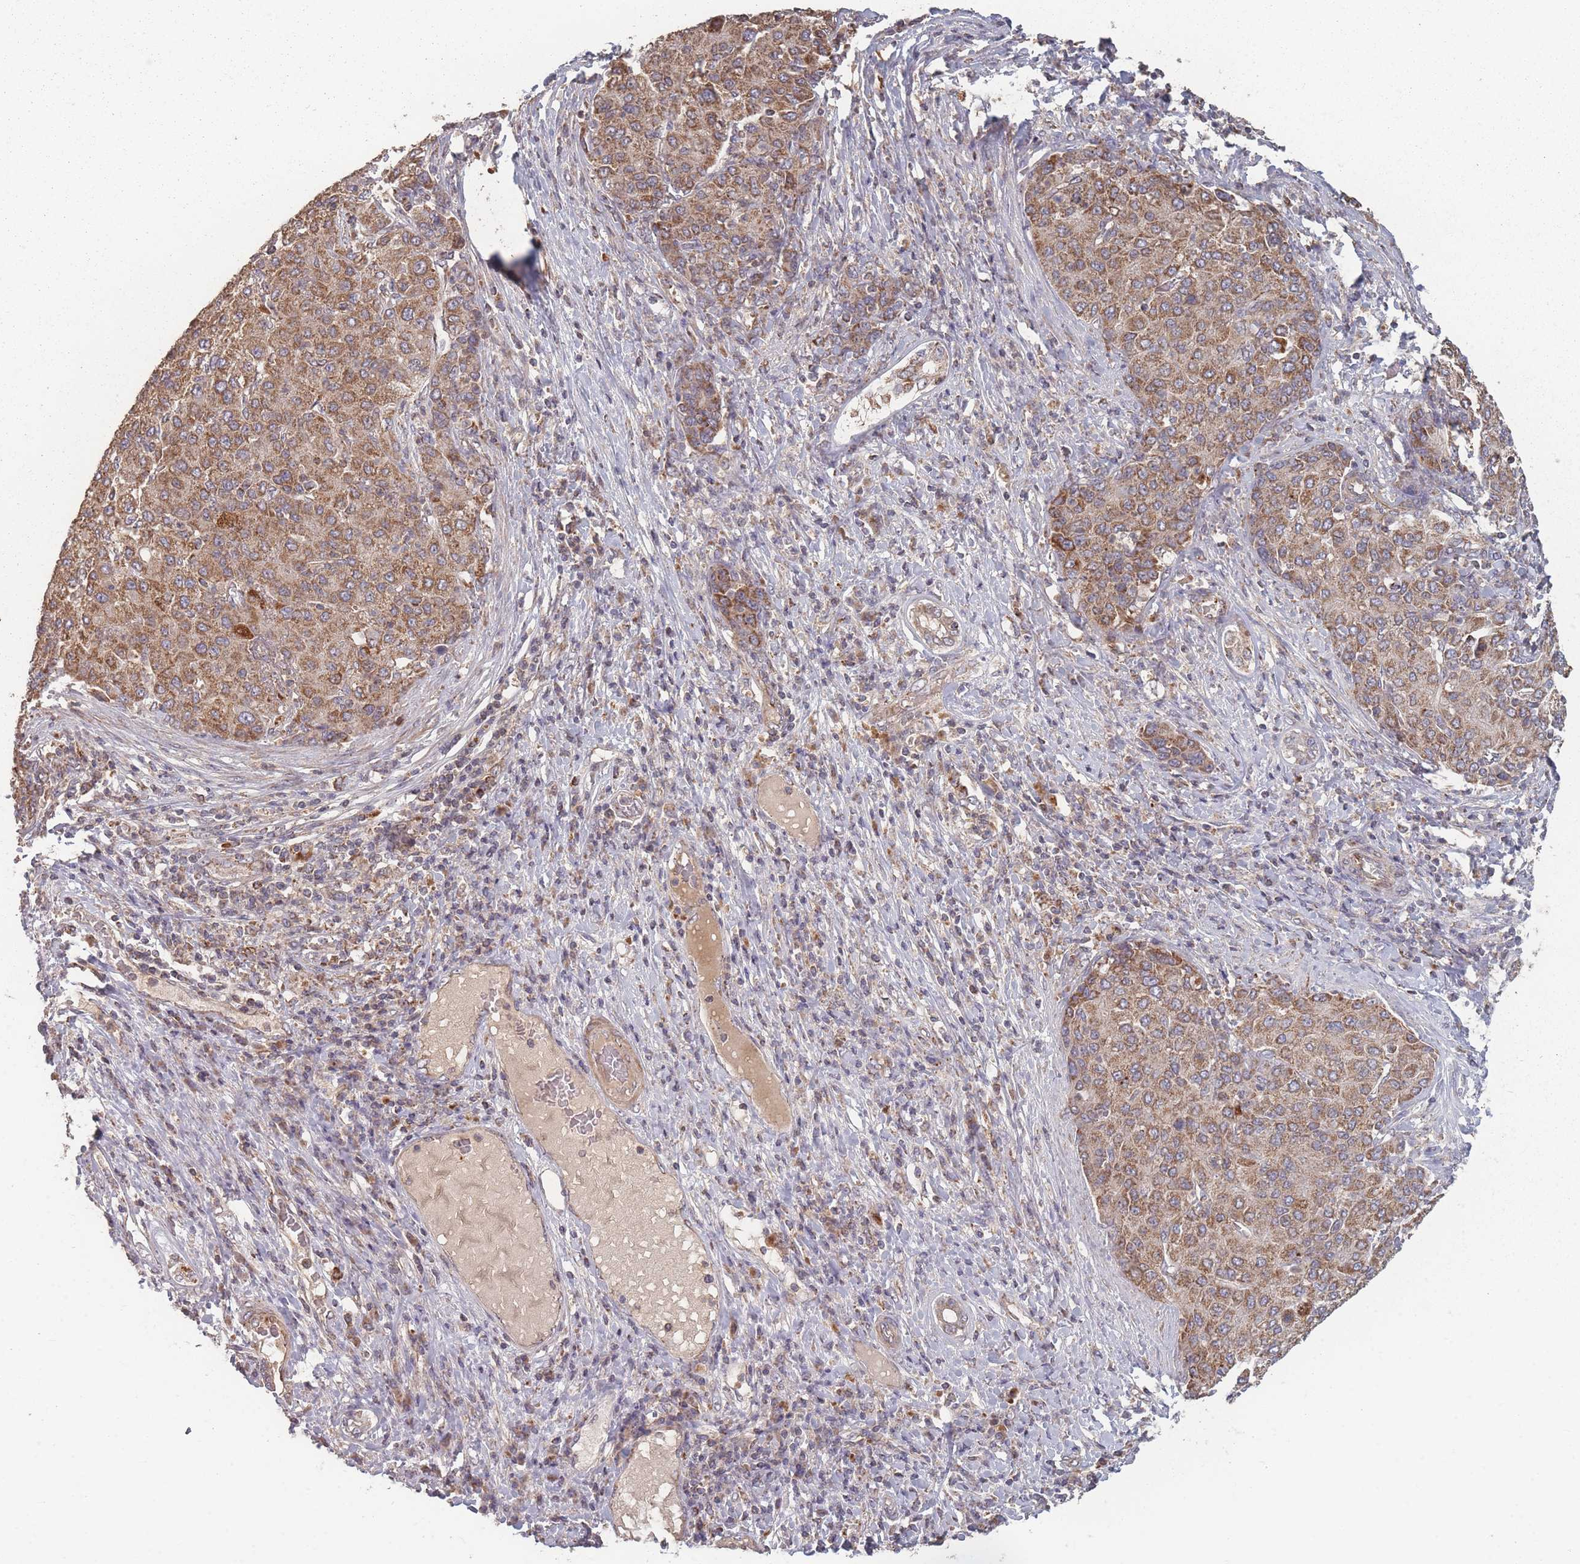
{"staining": {"intensity": "moderate", "quantity": ">75%", "location": "cytoplasmic/membranous"}, "tissue": "liver cancer", "cell_type": "Tumor cells", "image_type": "cancer", "snomed": [{"axis": "morphology", "description": "Carcinoma, Hepatocellular, NOS"}, {"axis": "topography", "description": "Liver"}], "caption": "High-power microscopy captured an immunohistochemistry micrograph of liver hepatocellular carcinoma, revealing moderate cytoplasmic/membranous expression in about >75% of tumor cells. (IHC, brightfield microscopy, high magnification).", "gene": "LYRM7", "patient": {"sex": "male", "age": 65}}